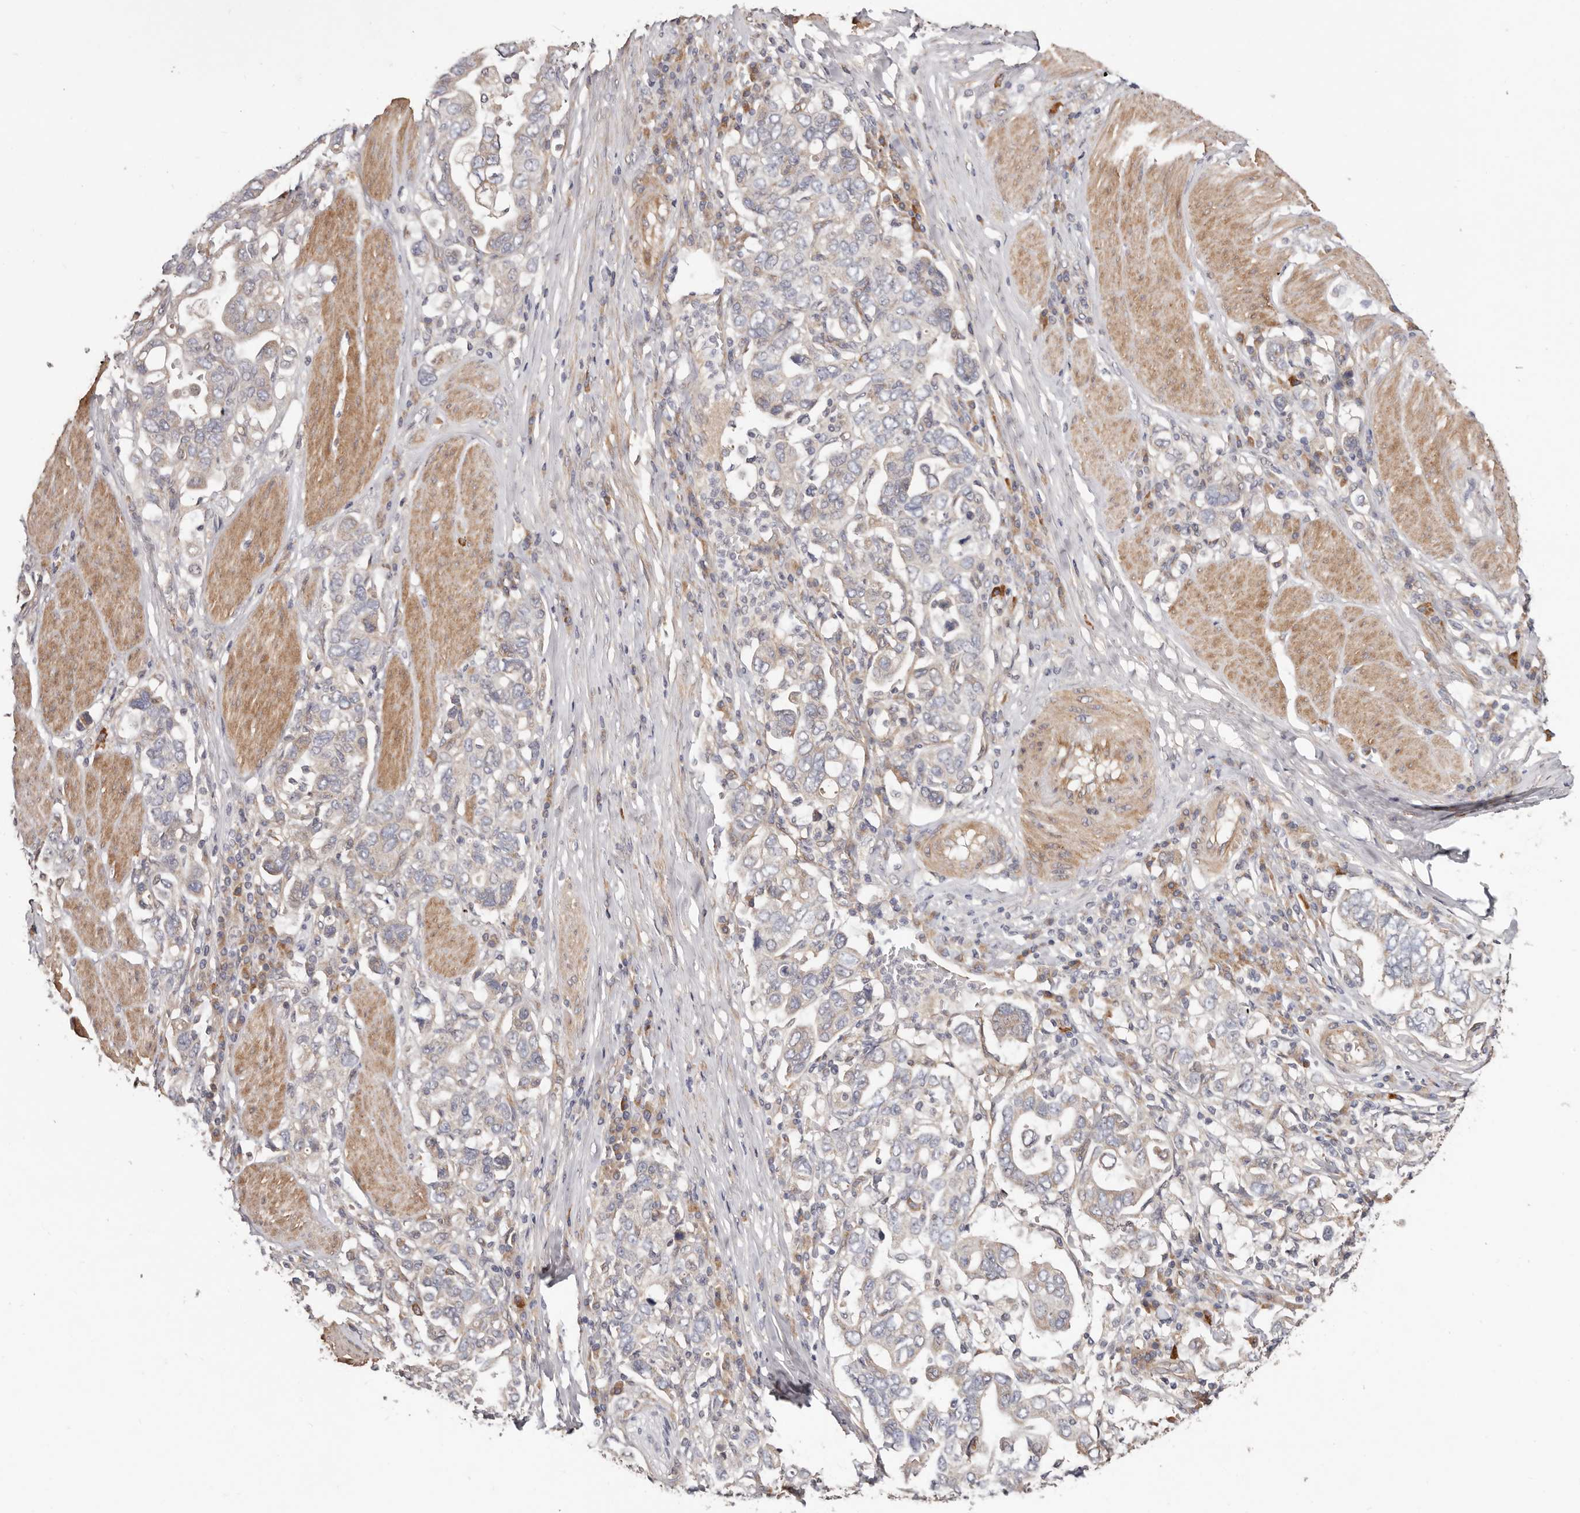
{"staining": {"intensity": "negative", "quantity": "none", "location": "none"}, "tissue": "stomach cancer", "cell_type": "Tumor cells", "image_type": "cancer", "snomed": [{"axis": "morphology", "description": "Adenocarcinoma, NOS"}, {"axis": "topography", "description": "Stomach, upper"}], "caption": "IHC histopathology image of neoplastic tissue: stomach adenocarcinoma stained with DAB (3,3'-diaminobenzidine) shows no significant protein staining in tumor cells.", "gene": "MACF1", "patient": {"sex": "male", "age": 62}}